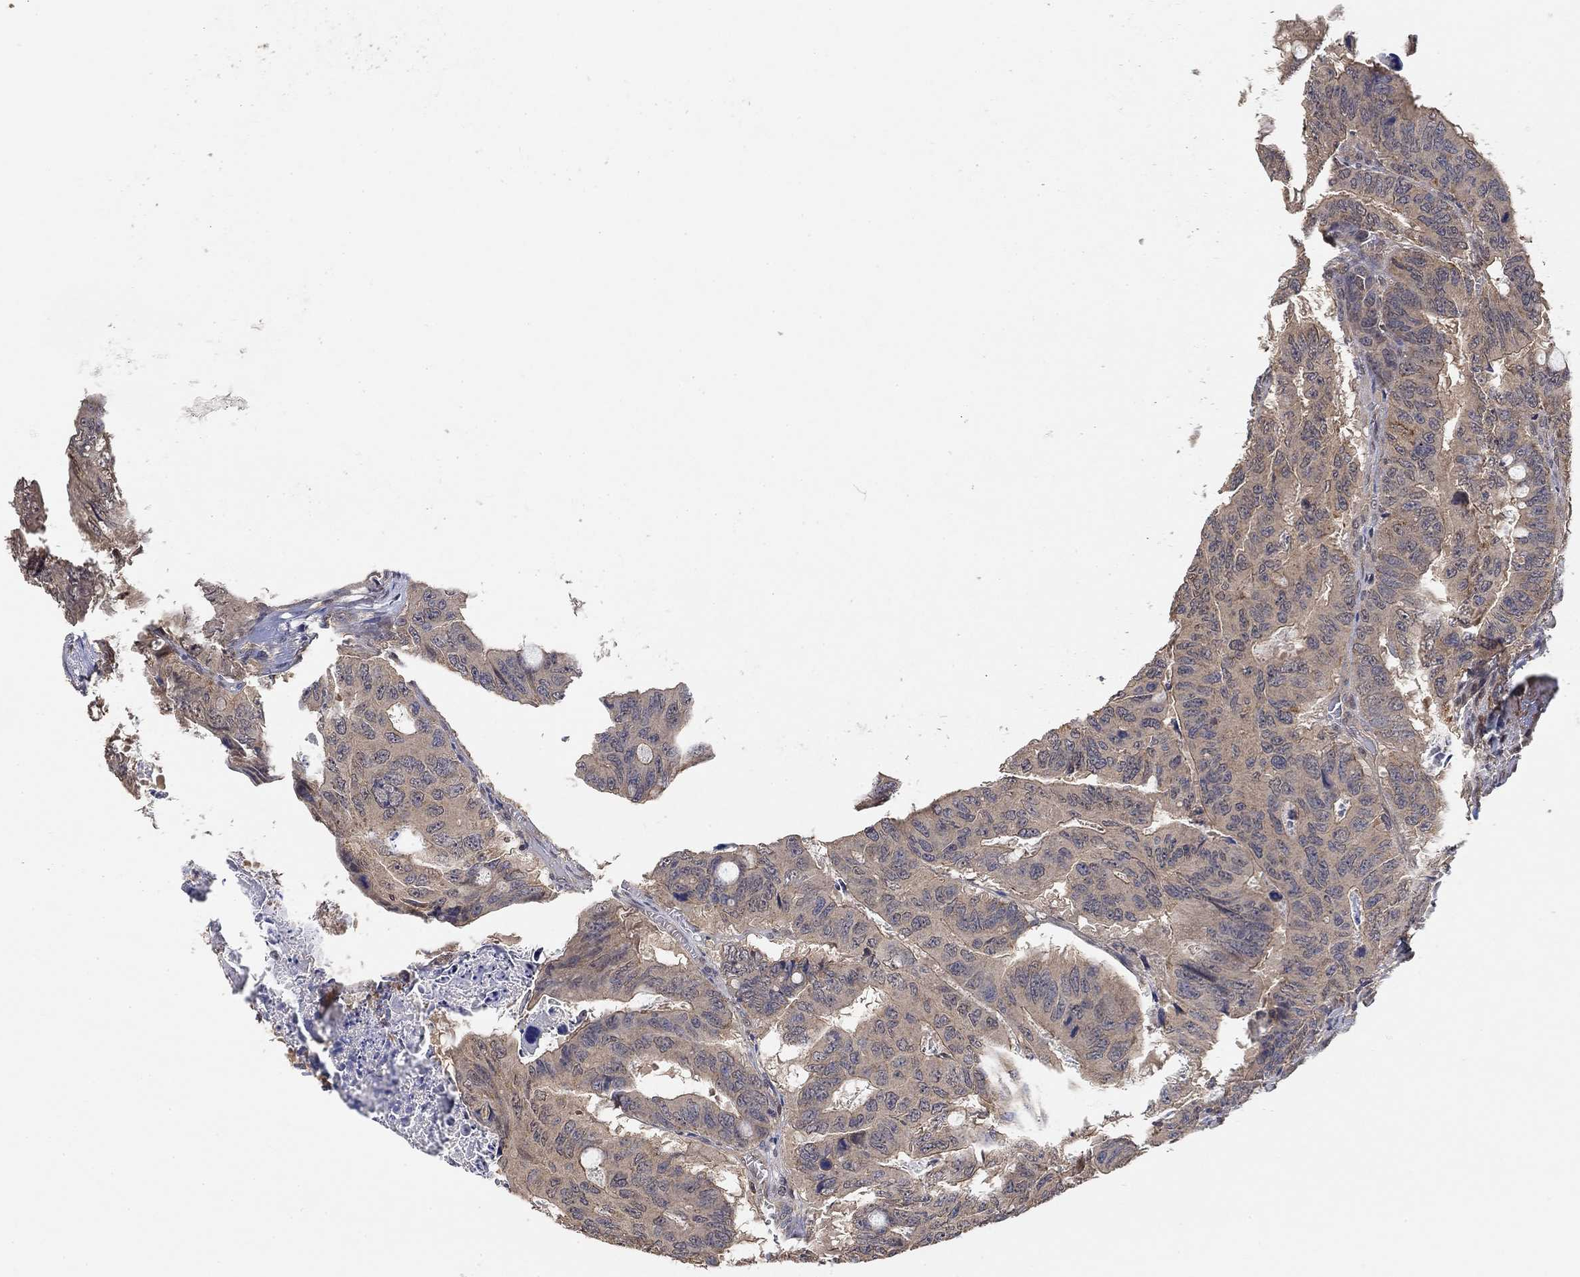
{"staining": {"intensity": "negative", "quantity": "none", "location": "none"}, "tissue": "colorectal cancer", "cell_type": "Tumor cells", "image_type": "cancer", "snomed": [{"axis": "morphology", "description": "Adenocarcinoma, NOS"}, {"axis": "topography", "description": "Colon"}], "caption": "Immunohistochemical staining of human colorectal cancer demonstrates no significant expression in tumor cells.", "gene": "CCDC43", "patient": {"sex": "male", "age": 79}}